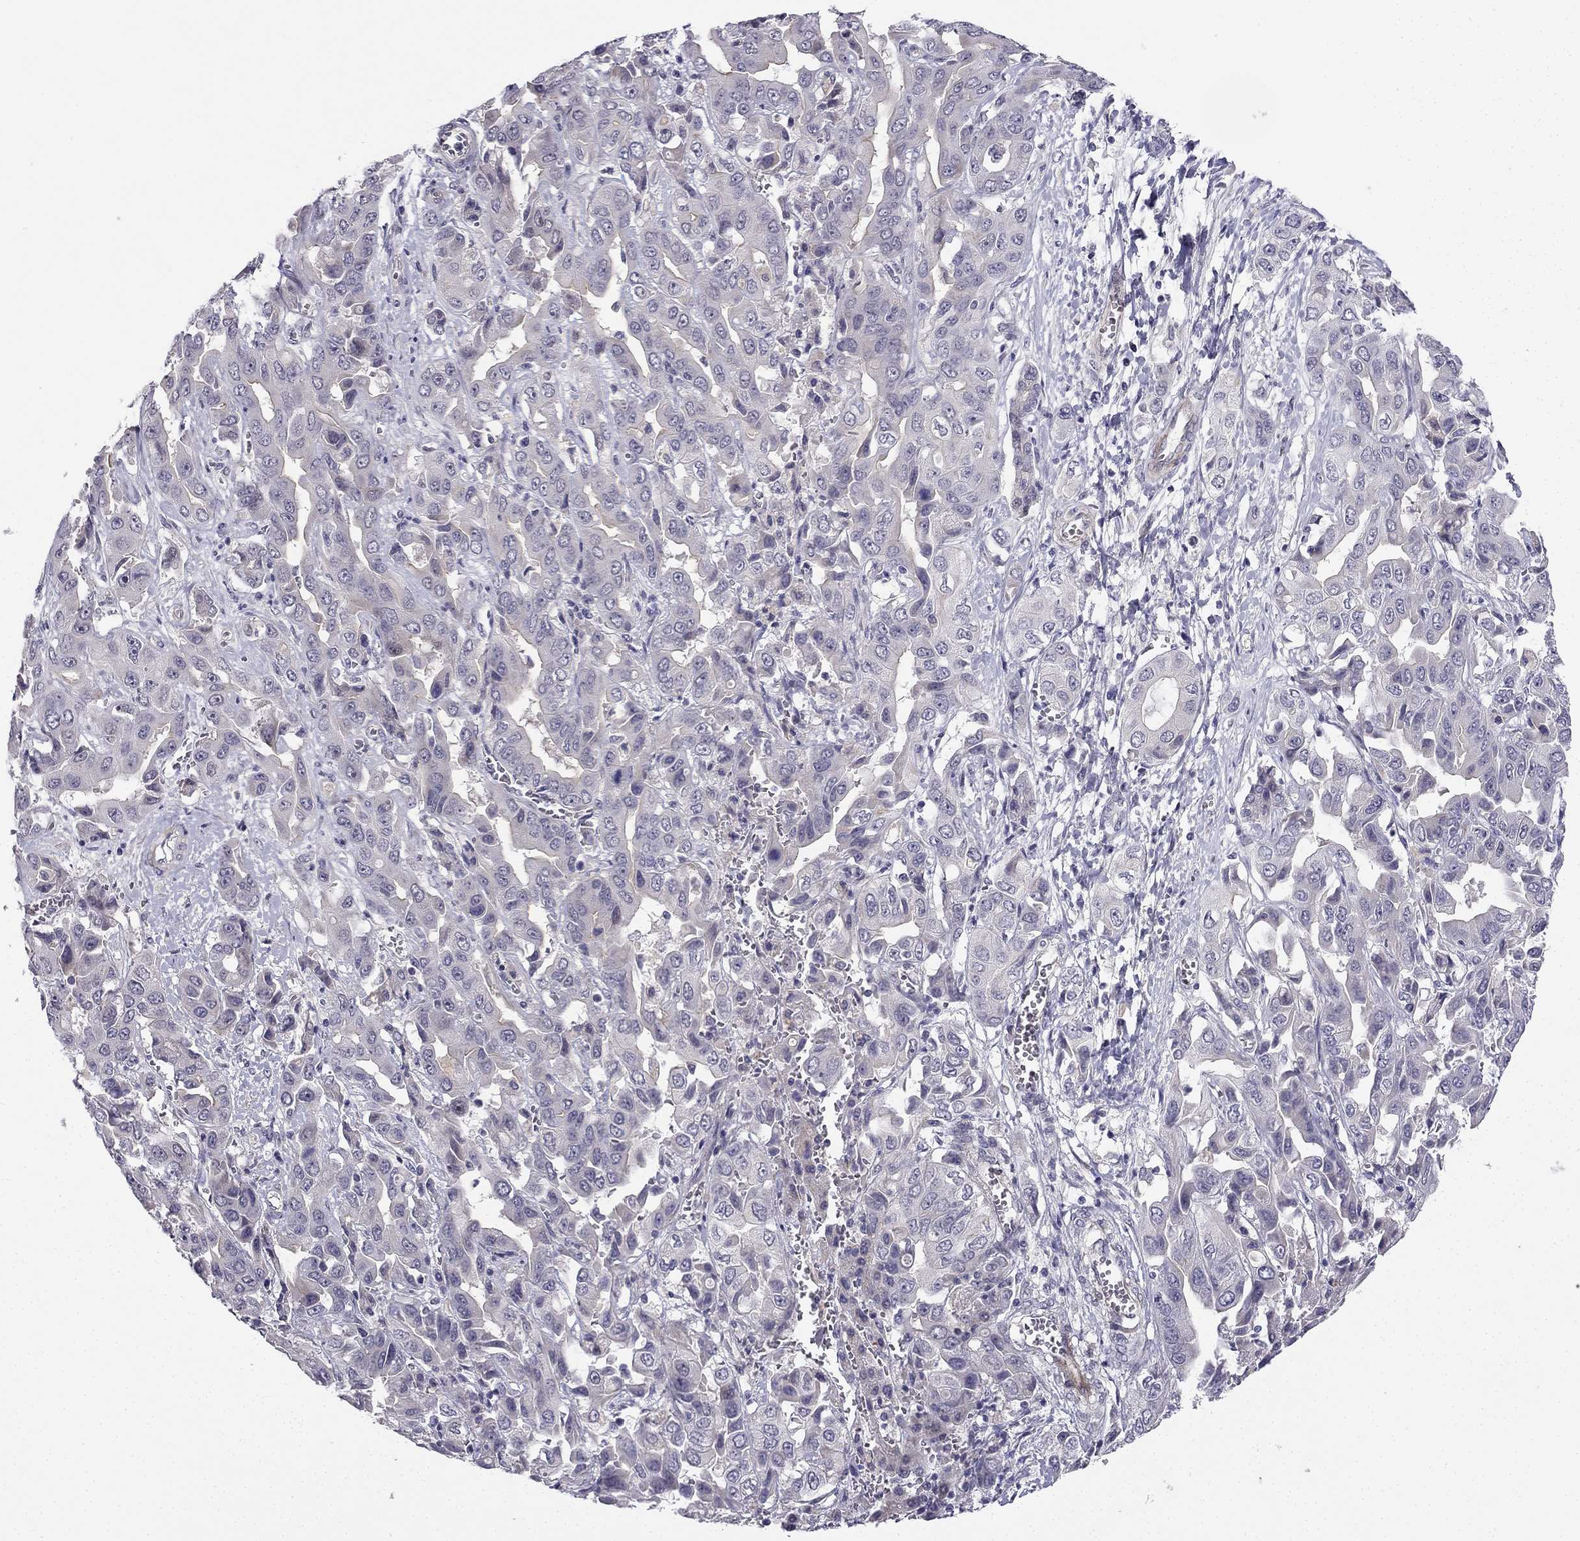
{"staining": {"intensity": "negative", "quantity": "none", "location": "none"}, "tissue": "liver cancer", "cell_type": "Tumor cells", "image_type": "cancer", "snomed": [{"axis": "morphology", "description": "Cholangiocarcinoma"}, {"axis": "topography", "description": "Liver"}], "caption": "Protein analysis of liver cholangiocarcinoma demonstrates no significant positivity in tumor cells.", "gene": "CHST8", "patient": {"sex": "female", "age": 52}}